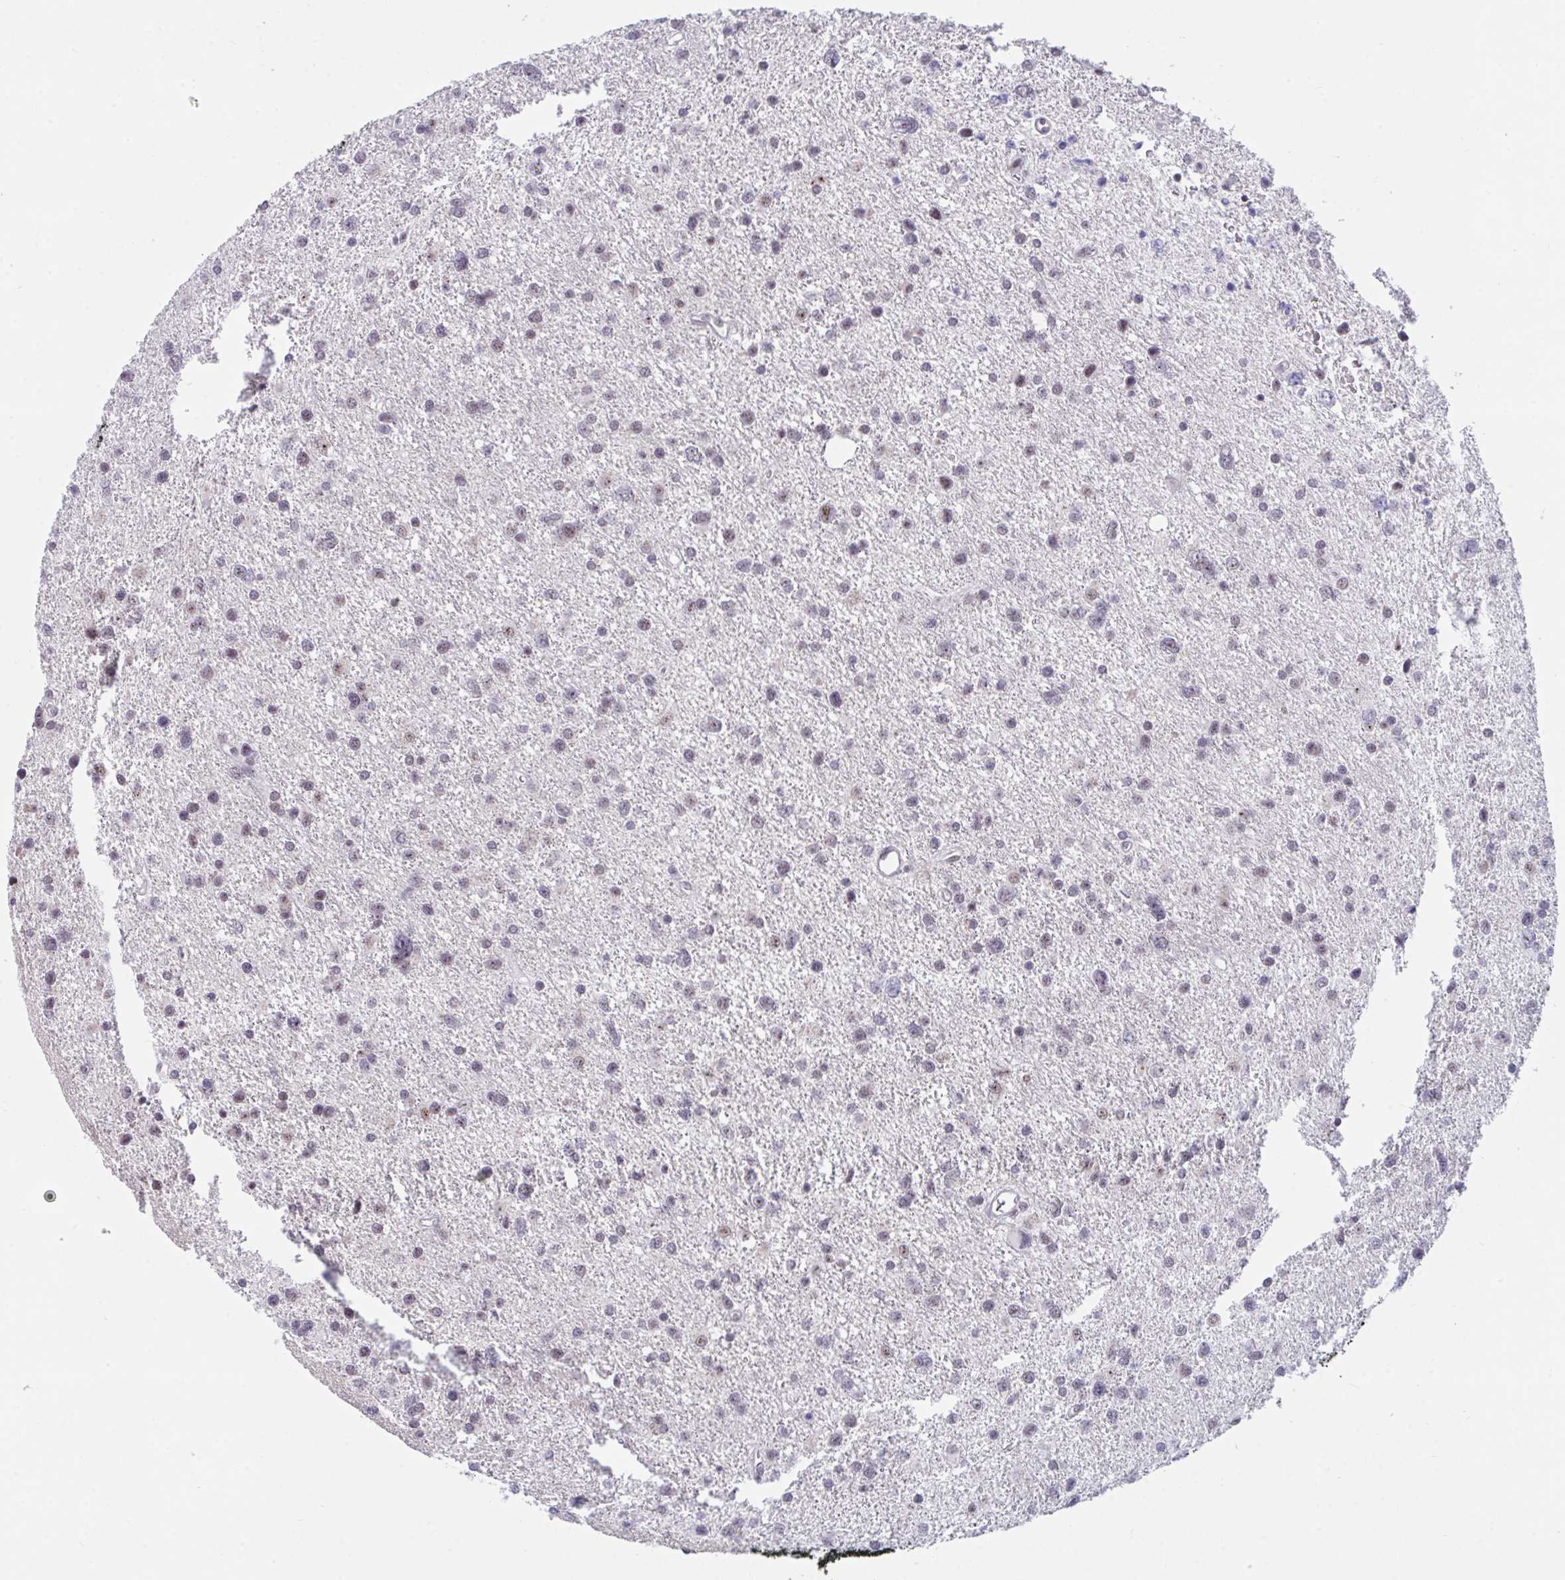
{"staining": {"intensity": "negative", "quantity": "none", "location": "none"}, "tissue": "glioma", "cell_type": "Tumor cells", "image_type": "cancer", "snomed": [{"axis": "morphology", "description": "Glioma, malignant, Low grade"}, {"axis": "topography", "description": "Brain"}], "caption": "Immunohistochemical staining of glioma demonstrates no significant expression in tumor cells.", "gene": "PRR14", "patient": {"sex": "female", "age": 55}}